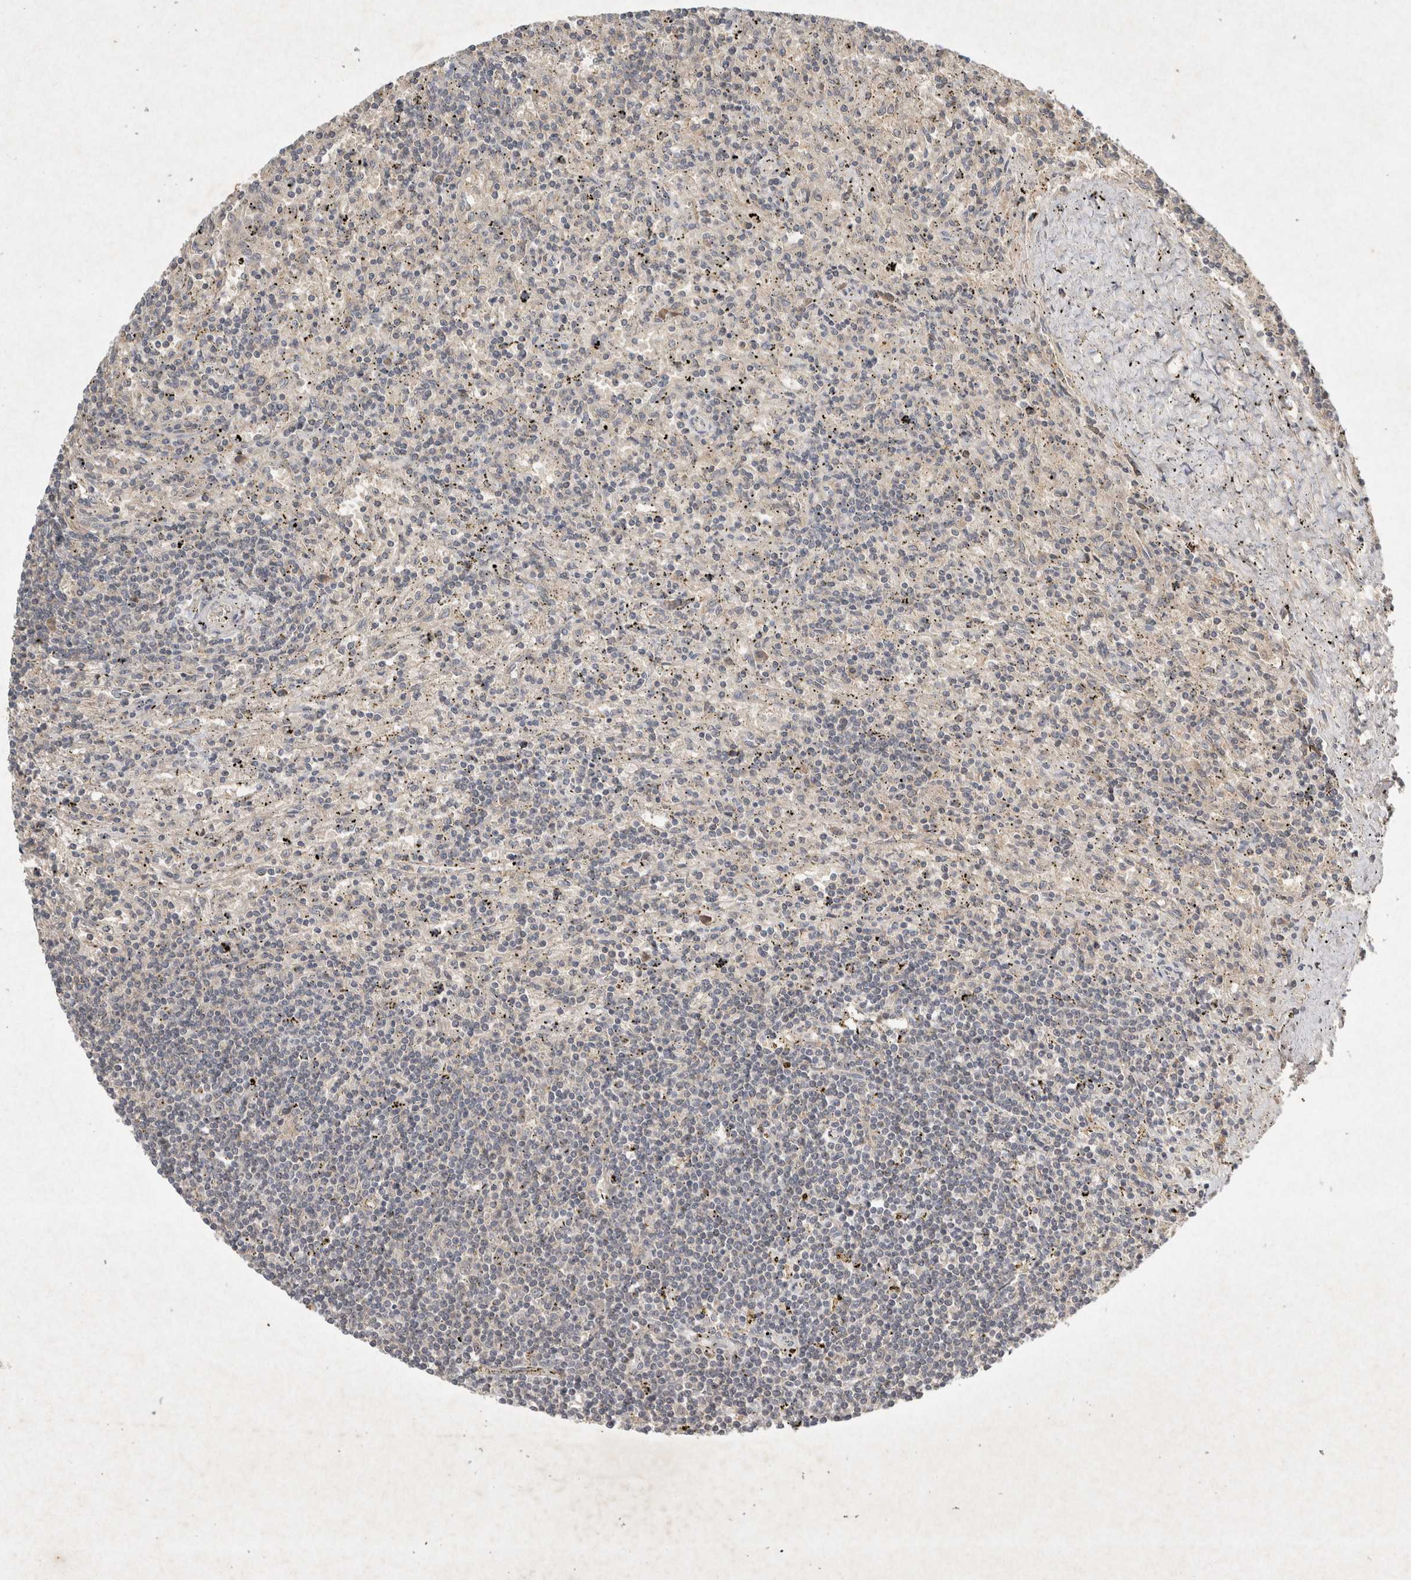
{"staining": {"intensity": "negative", "quantity": "none", "location": "none"}, "tissue": "lymphoma", "cell_type": "Tumor cells", "image_type": "cancer", "snomed": [{"axis": "morphology", "description": "Malignant lymphoma, non-Hodgkin's type, Low grade"}, {"axis": "topography", "description": "Spleen"}], "caption": "Low-grade malignant lymphoma, non-Hodgkin's type was stained to show a protein in brown. There is no significant expression in tumor cells.", "gene": "LOXL2", "patient": {"sex": "male", "age": 76}}